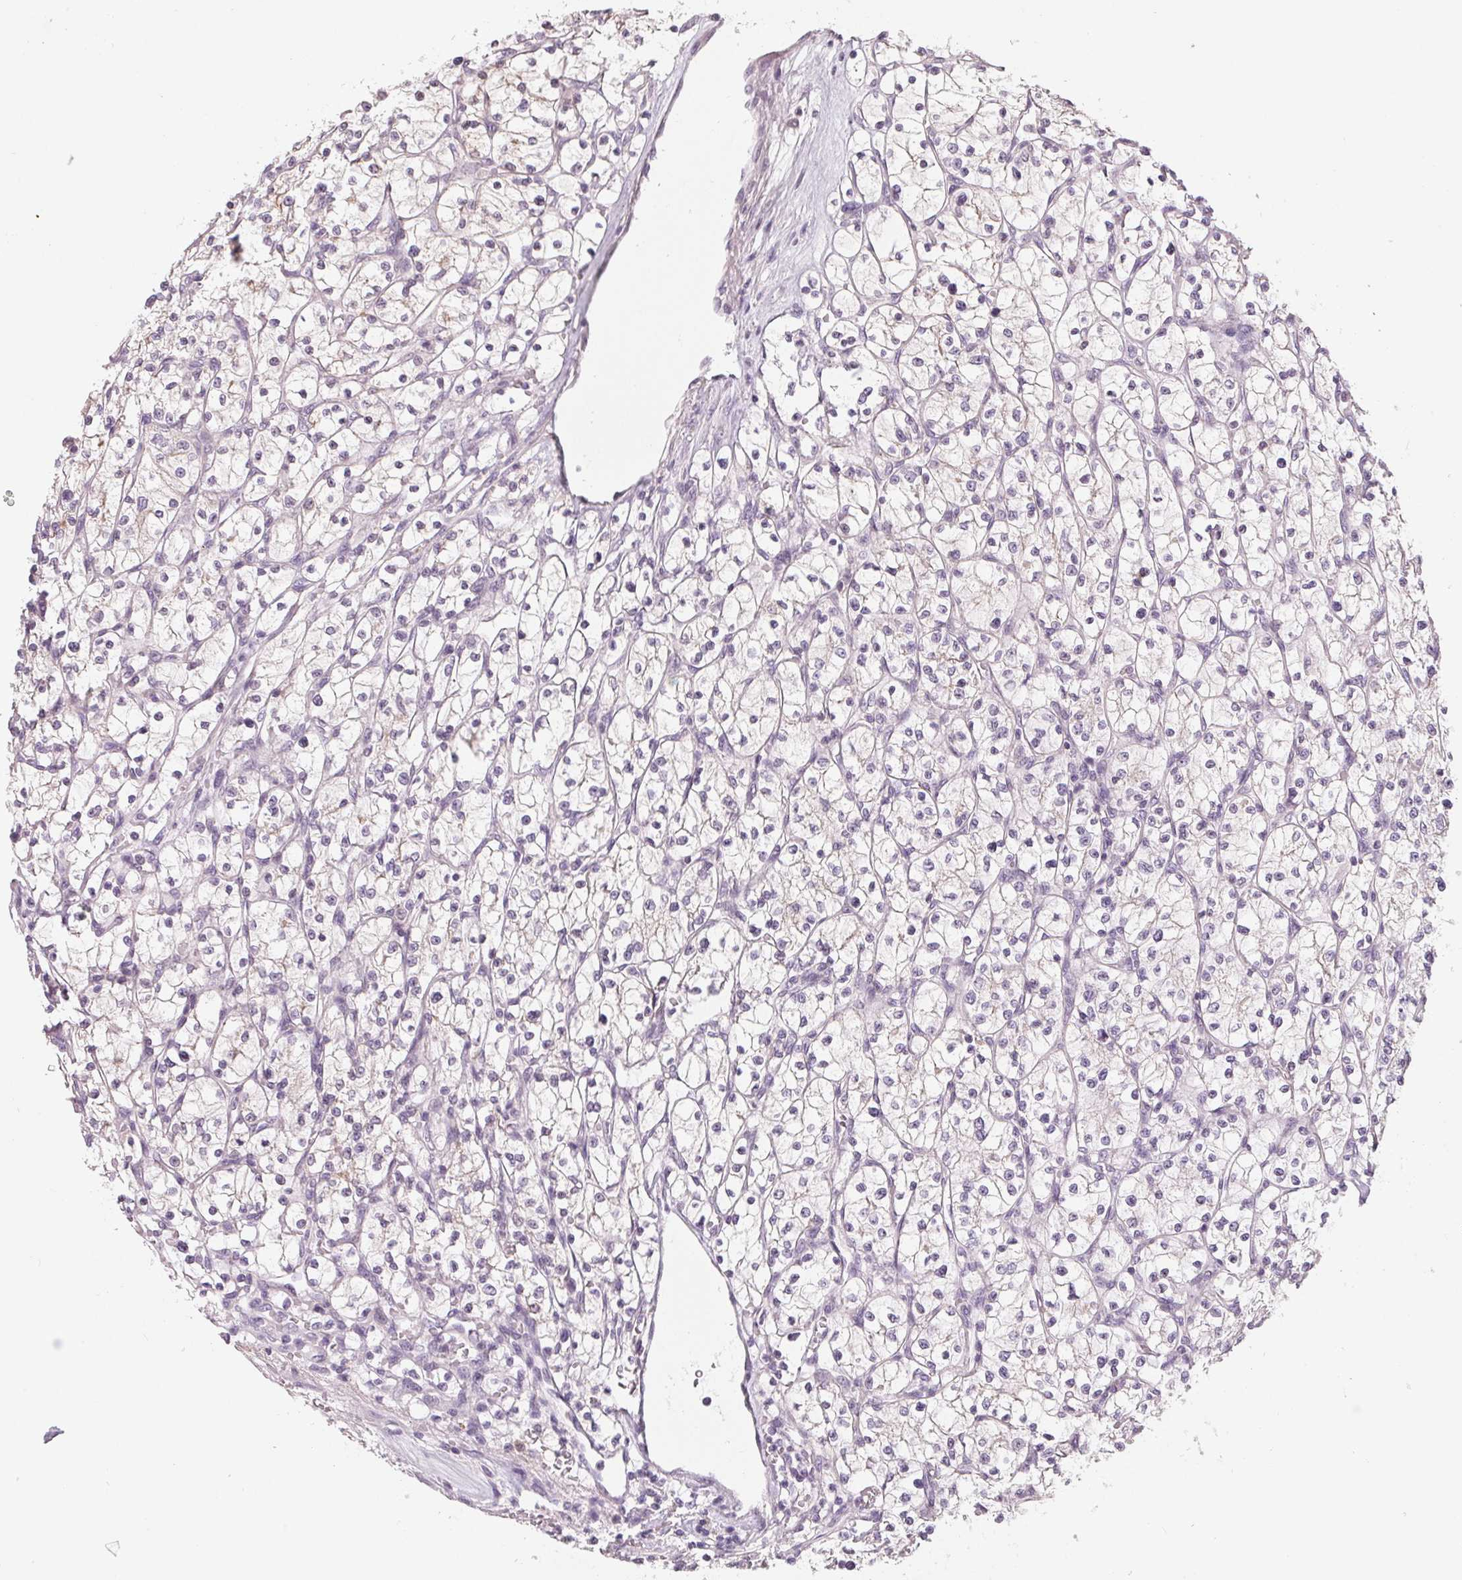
{"staining": {"intensity": "negative", "quantity": "none", "location": "none"}, "tissue": "renal cancer", "cell_type": "Tumor cells", "image_type": "cancer", "snomed": [{"axis": "morphology", "description": "Adenocarcinoma, NOS"}, {"axis": "topography", "description": "Kidney"}], "caption": "Immunohistochemical staining of human adenocarcinoma (renal) demonstrates no significant positivity in tumor cells. (Brightfield microscopy of DAB (3,3'-diaminobenzidine) IHC at high magnification).", "gene": "VTCN1", "patient": {"sex": "female", "age": 64}}